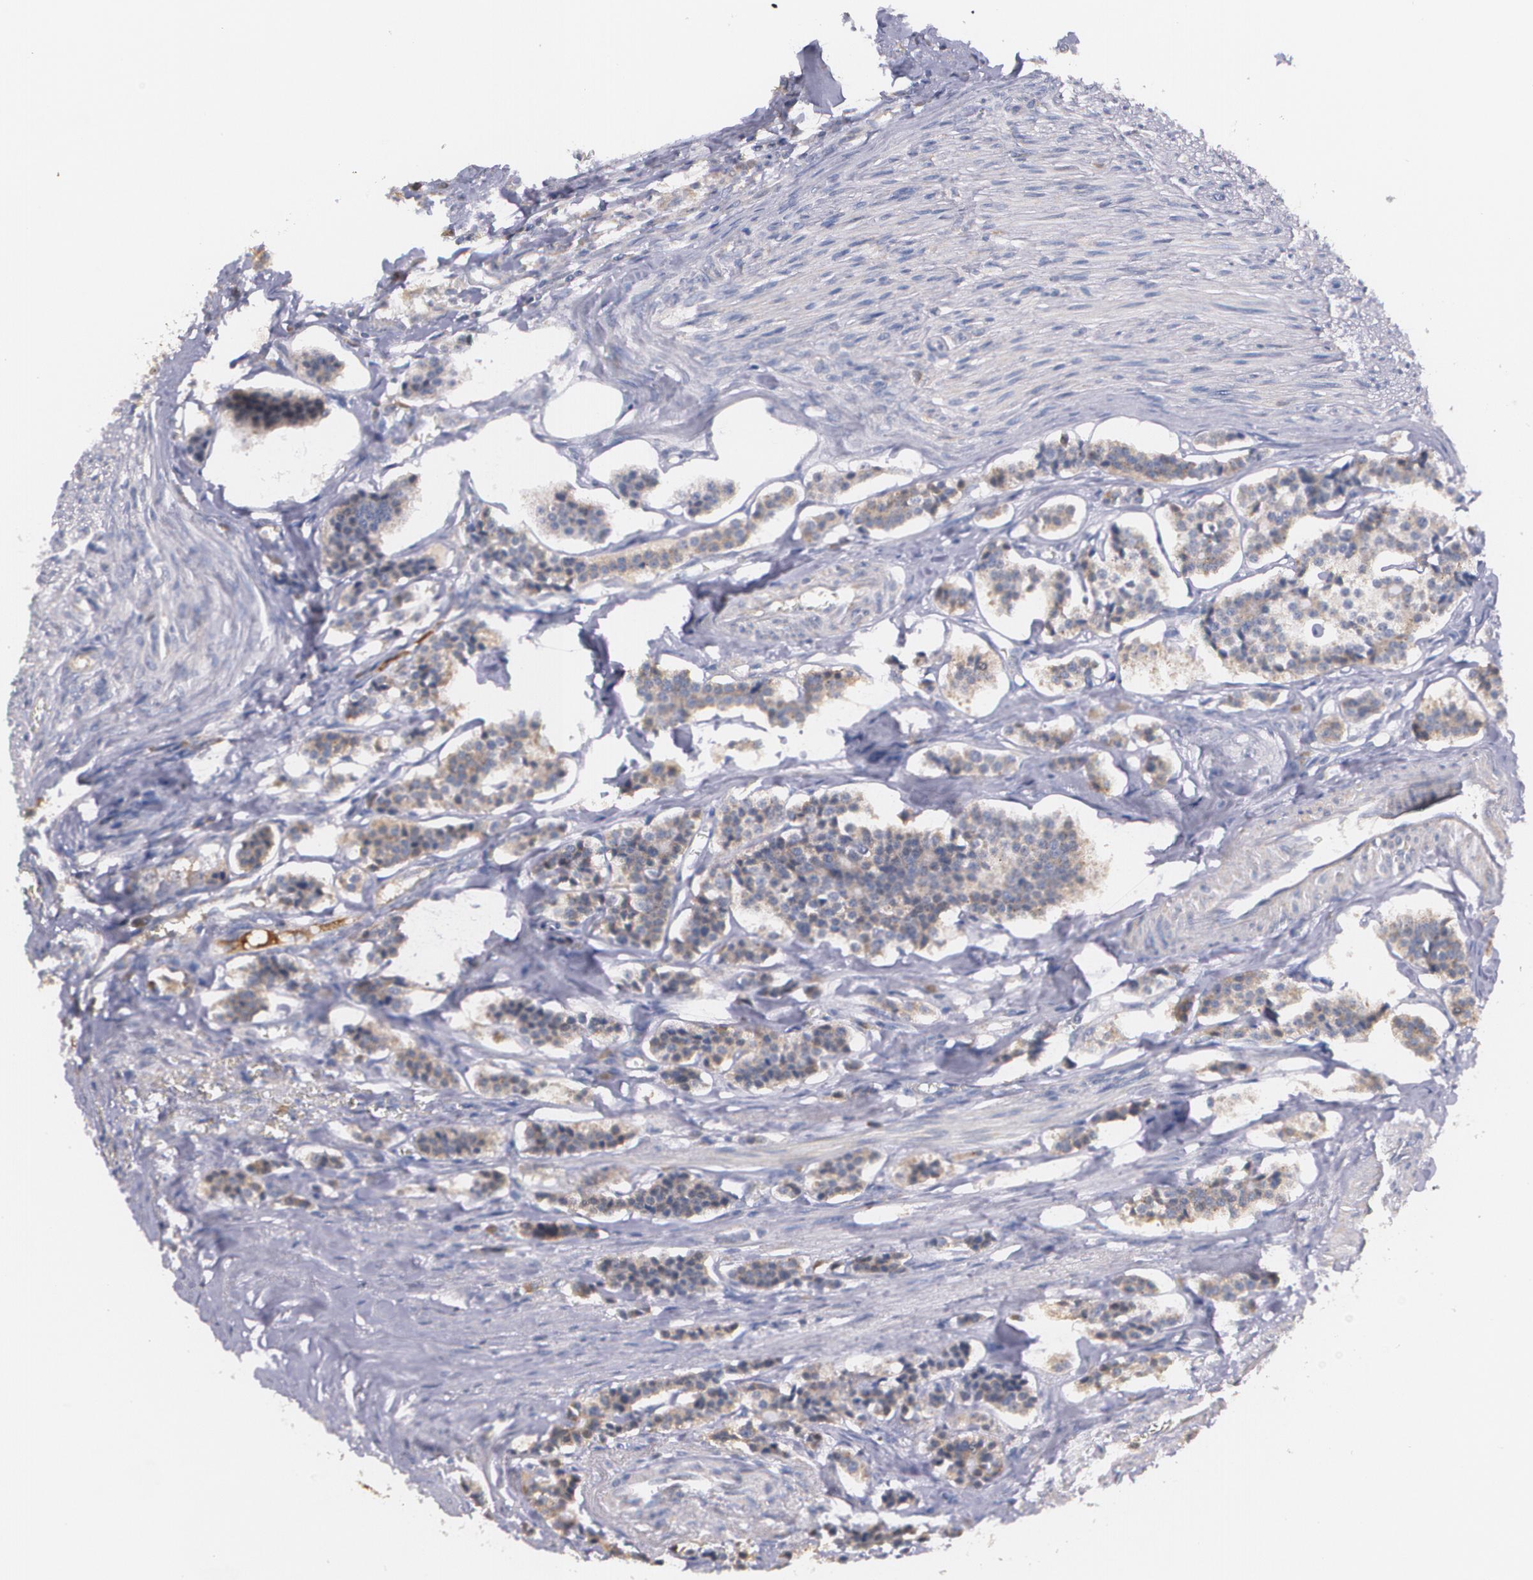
{"staining": {"intensity": "moderate", "quantity": "25%-75%", "location": "cytoplasmic/membranous"}, "tissue": "carcinoid", "cell_type": "Tumor cells", "image_type": "cancer", "snomed": [{"axis": "morphology", "description": "Carcinoid, malignant, NOS"}, {"axis": "topography", "description": "Small intestine"}], "caption": "Carcinoid stained for a protein exhibits moderate cytoplasmic/membranous positivity in tumor cells.", "gene": "AMBP", "patient": {"sex": "male", "age": 63}}